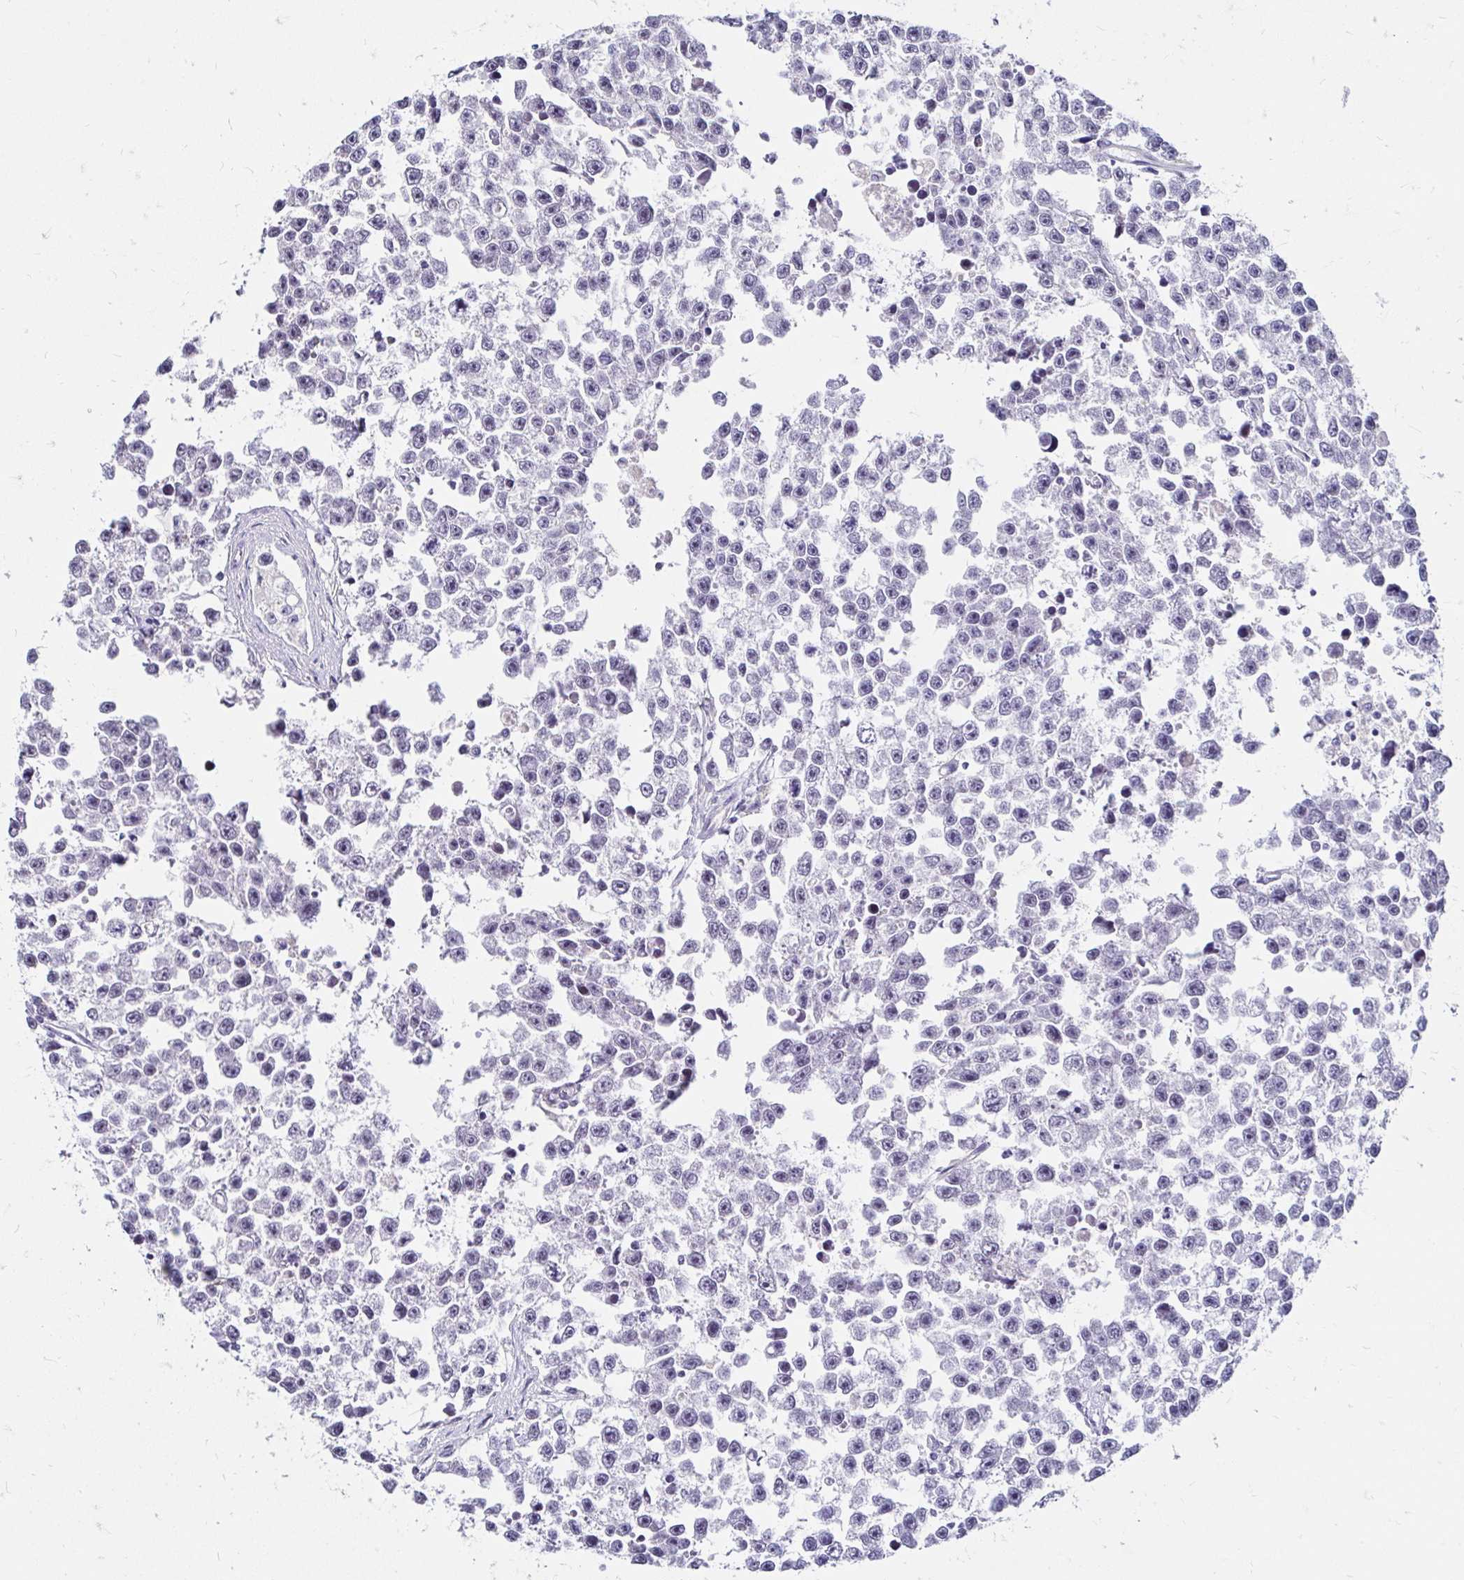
{"staining": {"intensity": "negative", "quantity": "none", "location": "none"}, "tissue": "testis cancer", "cell_type": "Tumor cells", "image_type": "cancer", "snomed": [{"axis": "morphology", "description": "Seminoma, NOS"}, {"axis": "topography", "description": "Testis"}], "caption": "Immunohistochemistry image of testis cancer stained for a protein (brown), which demonstrates no positivity in tumor cells.", "gene": "GUCY1A1", "patient": {"sex": "male", "age": 26}}